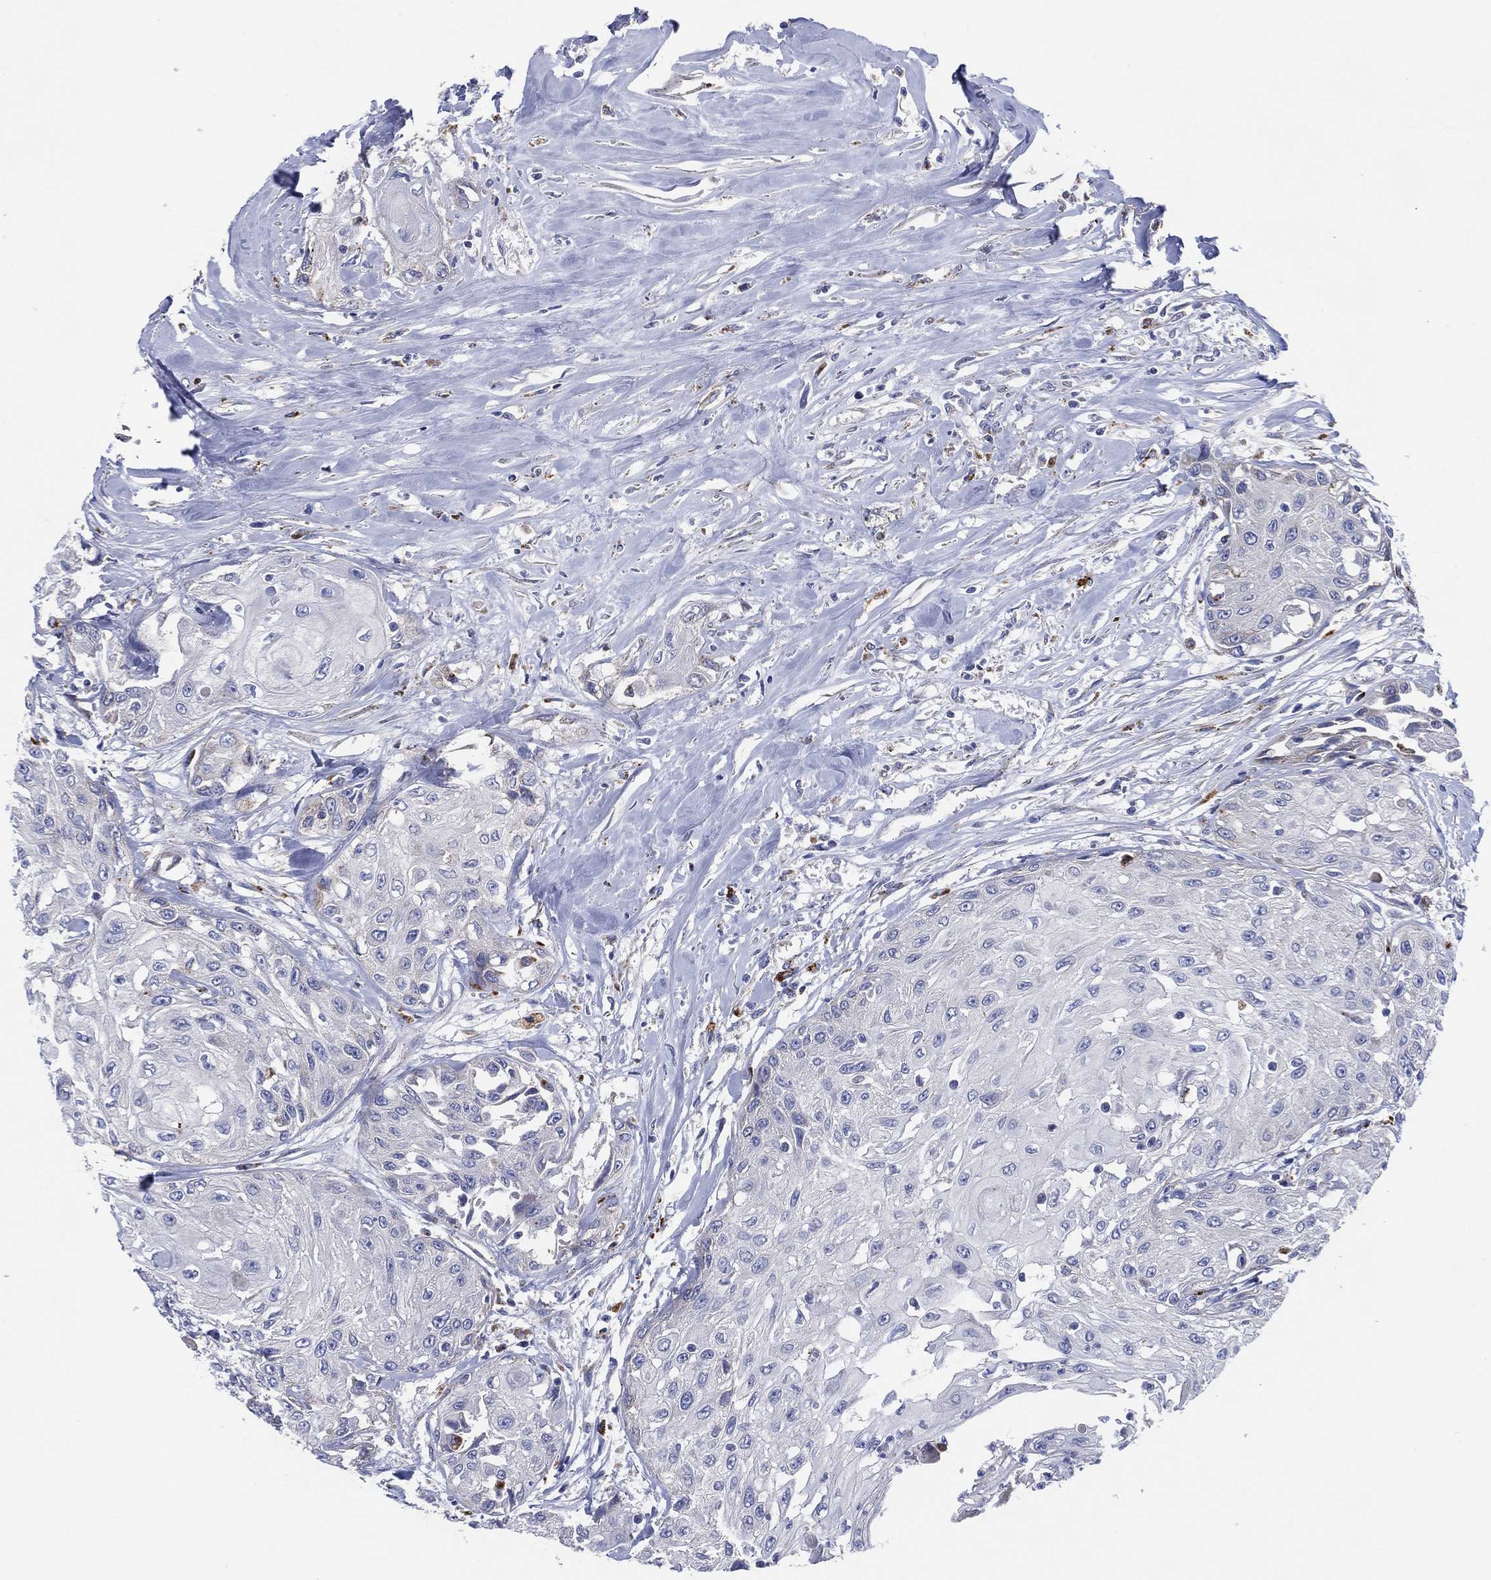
{"staining": {"intensity": "negative", "quantity": "none", "location": "none"}, "tissue": "head and neck cancer", "cell_type": "Tumor cells", "image_type": "cancer", "snomed": [{"axis": "morphology", "description": "Normal tissue, NOS"}, {"axis": "morphology", "description": "Squamous cell carcinoma, NOS"}, {"axis": "topography", "description": "Oral tissue"}, {"axis": "topography", "description": "Peripheral nerve tissue"}, {"axis": "topography", "description": "Head-Neck"}], "caption": "Immunohistochemical staining of human head and neck squamous cell carcinoma demonstrates no significant staining in tumor cells.", "gene": "GALNS", "patient": {"sex": "female", "age": 59}}